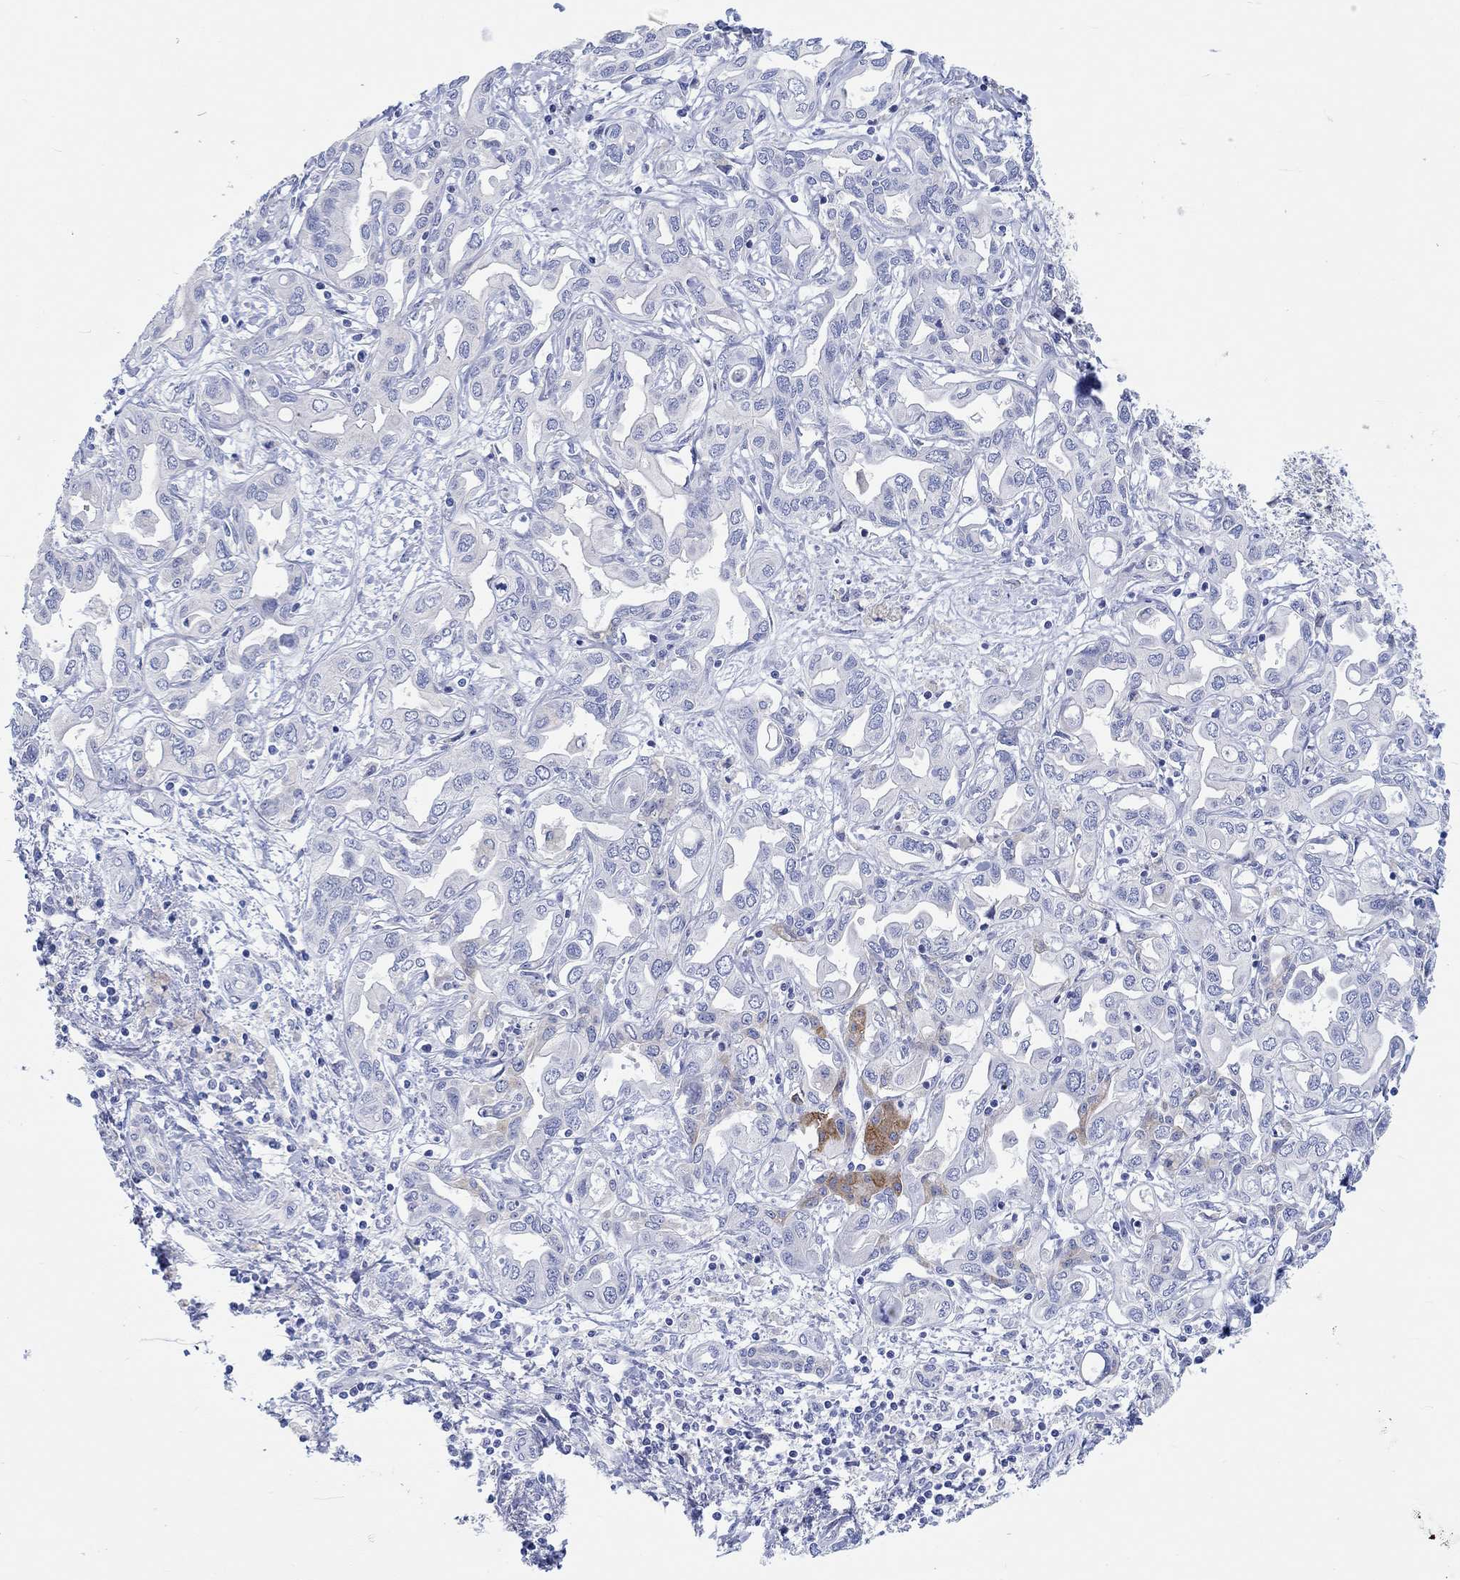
{"staining": {"intensity": "moderate", "quantity": "<25%", "location": "cytoplasmic/membranous"}, "tissue": "liver cancer", "cell_type": "Tumor cells", "image_type": "cancer", "snomed": [{"axis": "morphology", "description": "Cholangiocarcinoma"}, {"axis": "topography", "description": "Liver"}], "caption": "Liver cholangiocarcinoma stained with IHC displays moderate cytoplasmic/membranous expression in about <25% of tumor cells.", "gene": "REEP6", "patient": {"sex": "female", "age": 64}}